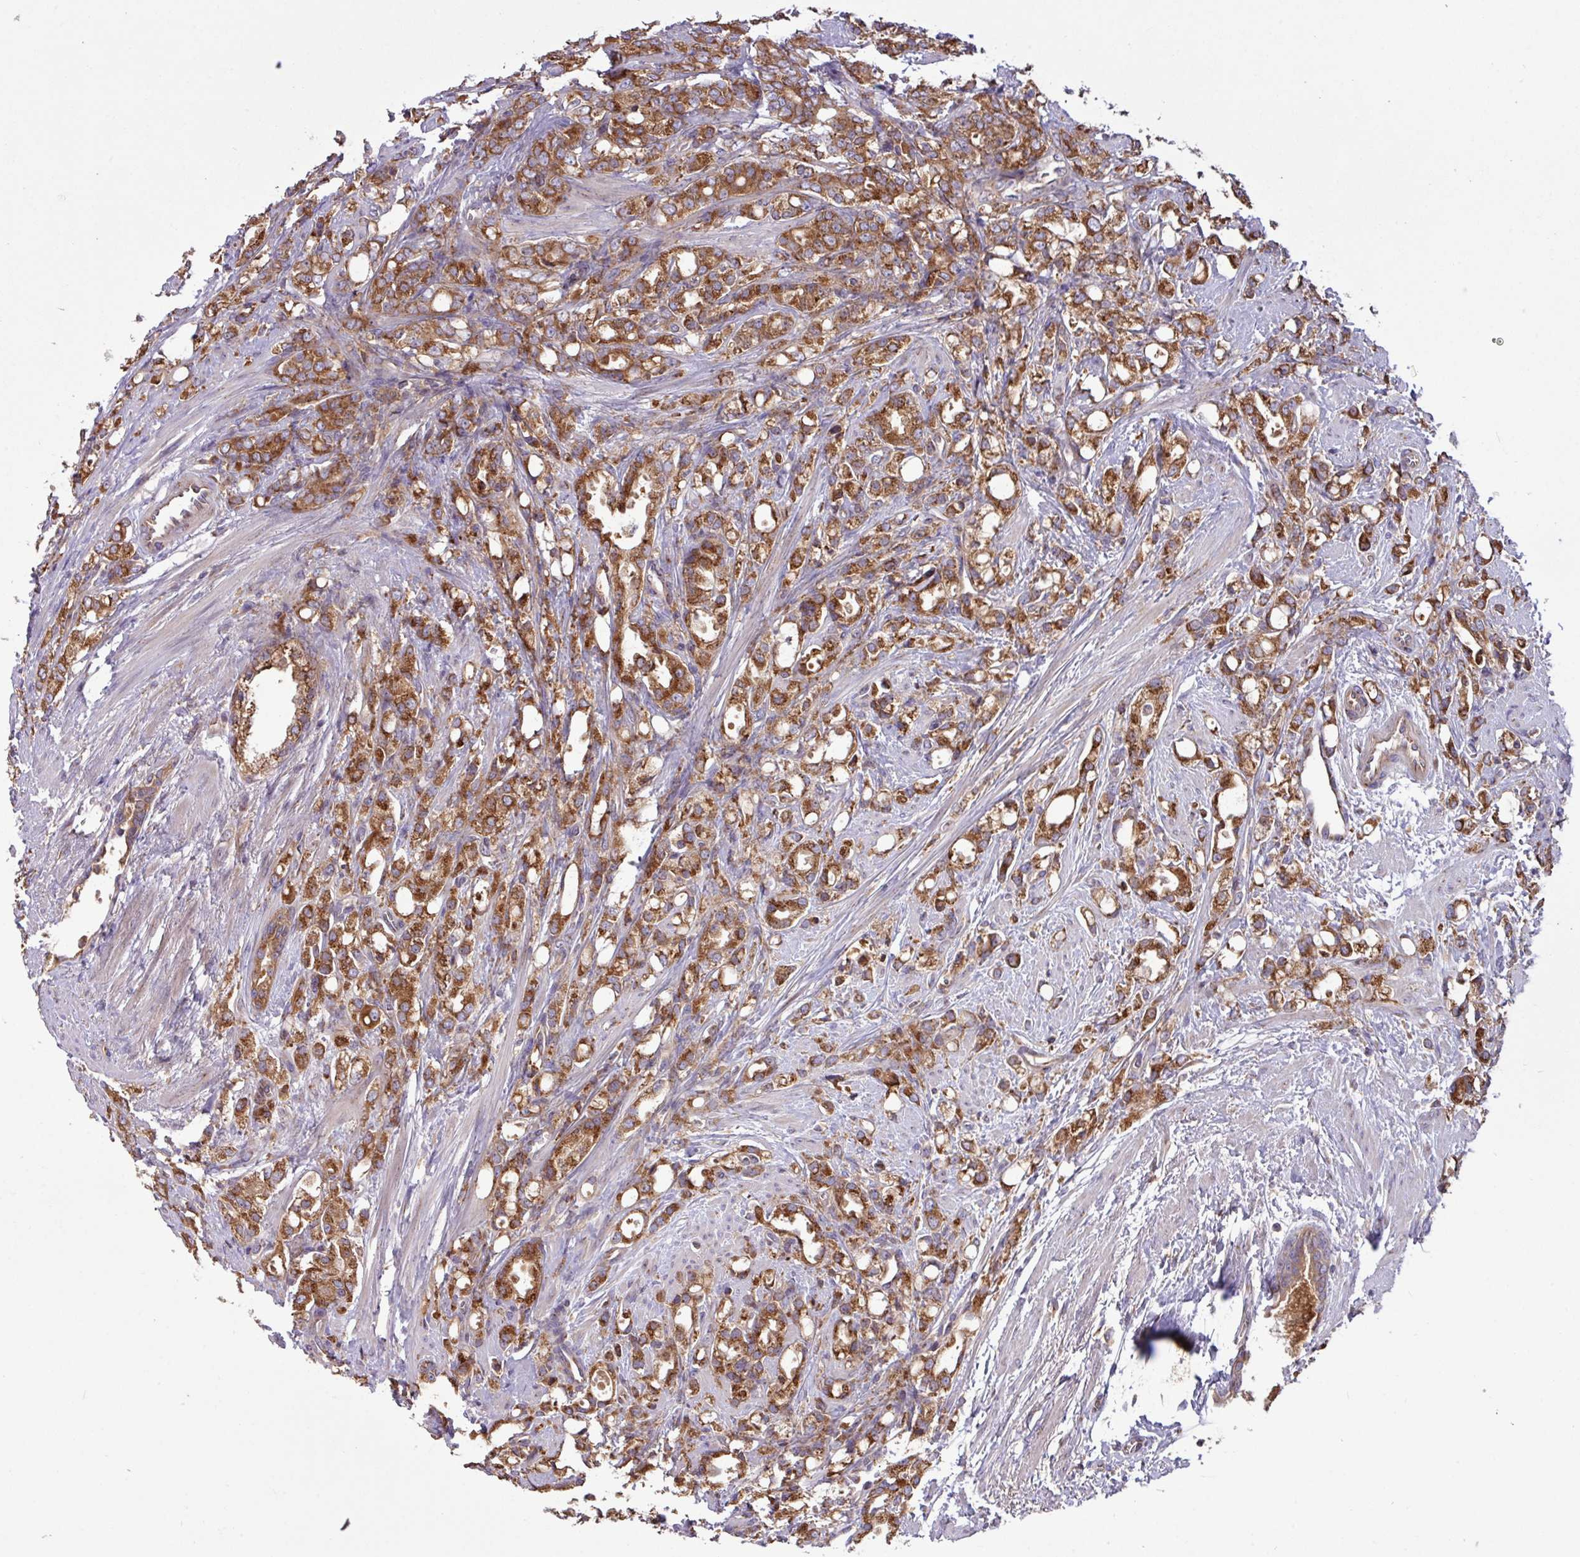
{"staining": {"intensity": "strong", "quantity": ">75%", "location": "cytoplasmic/membranous"}, "tissue": "prostate cancer", "cell_type": "Tumor cells", "image_type": "cancer", "snomed": [{"axis": "morphology", "description": "Adenocarcinoma, High grade"}, {"axis": "topography", "description": "Prostate"}], "caption": "The histopathology image reveals a brown stain indicating the presence of a protein in the cytoplasmic/membranous of tumor cells in prostate cancer. (DAB (3,3'-diaminobenzidine) = brown stain, brightfield microscopy at high magnification).", "gene": "RAB19", "patient": {"sex": "male", "age": 62}}